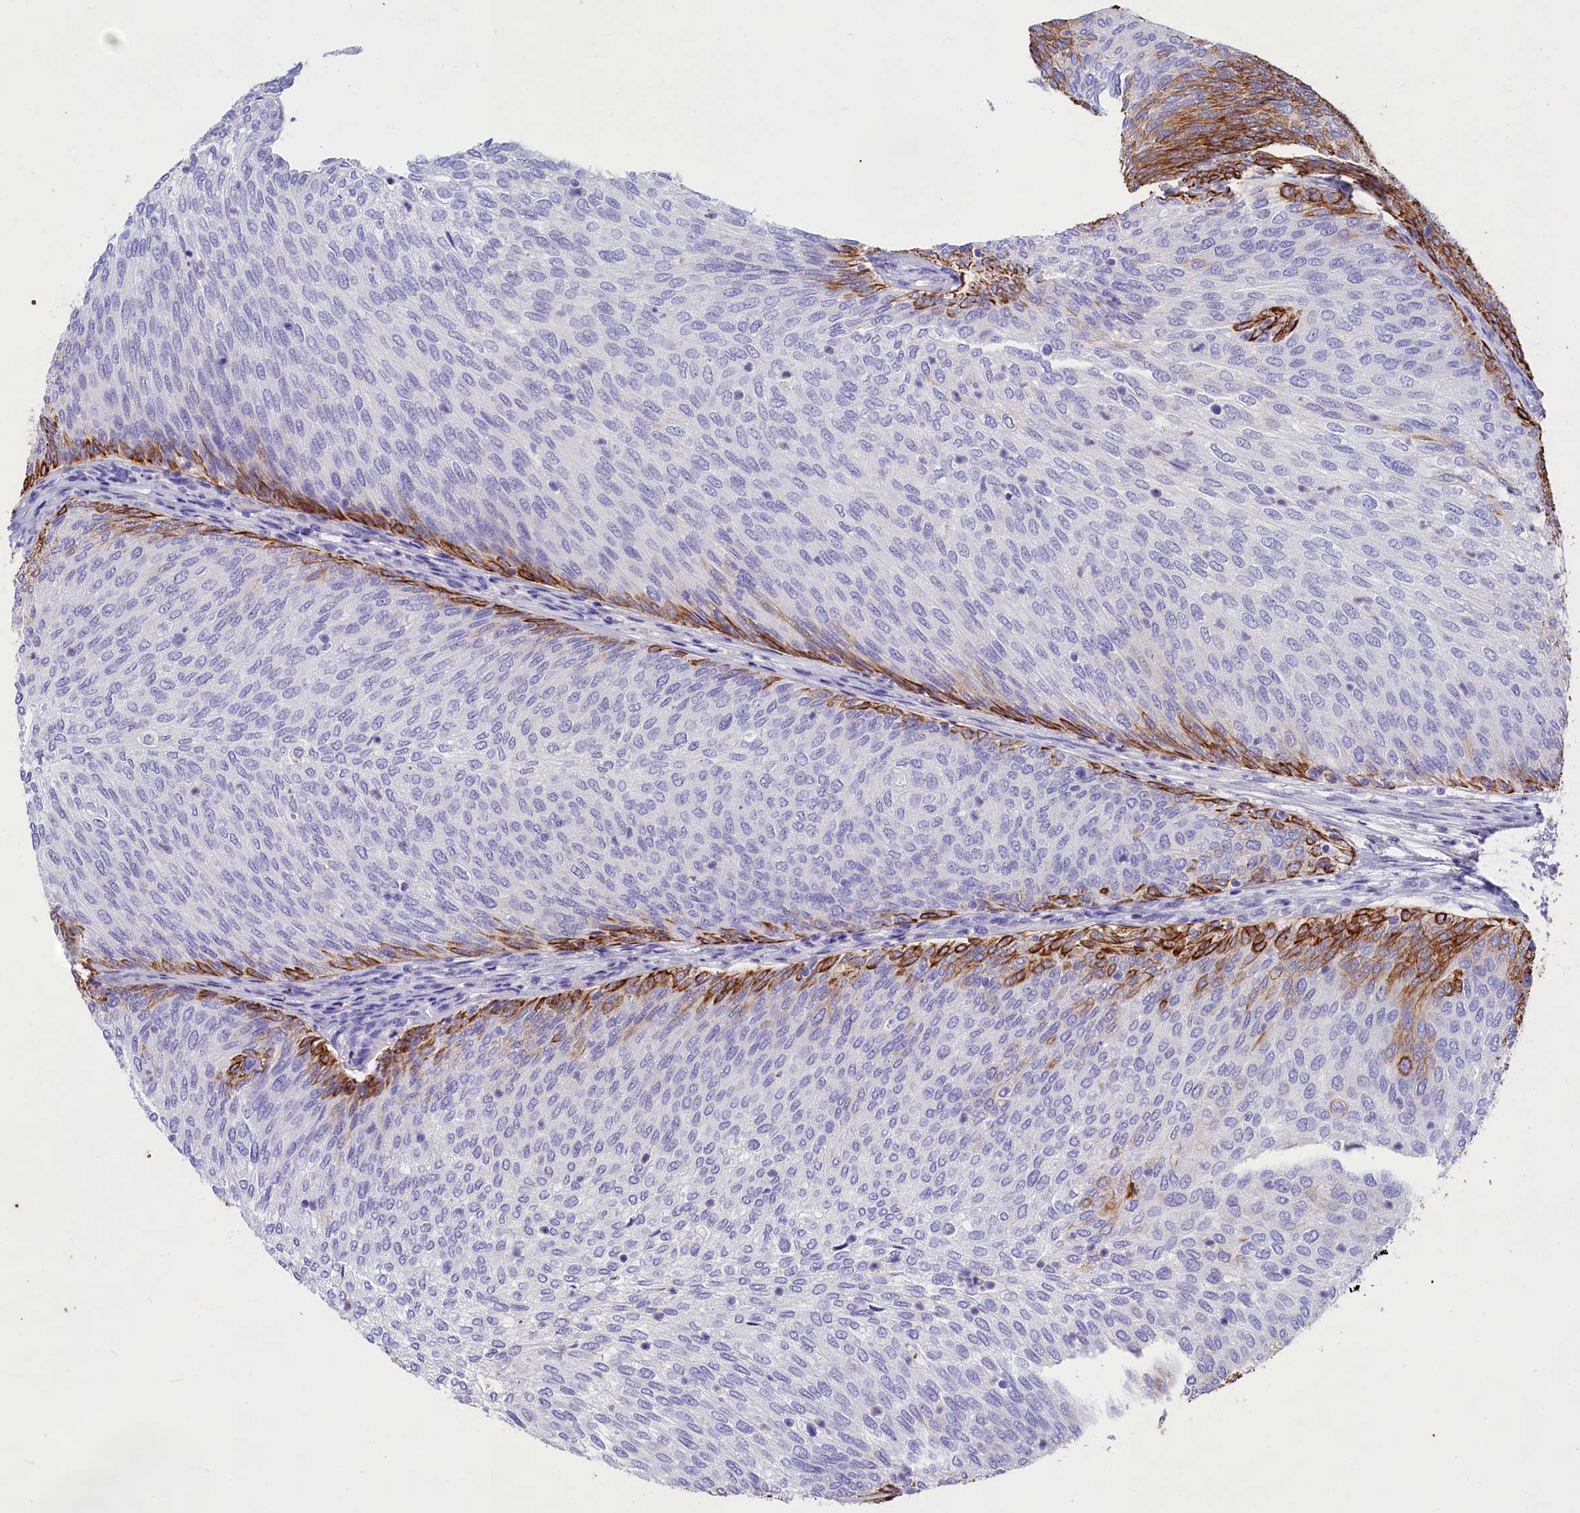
{"staining": {"intensity": "strong", "quantity": "<25%", "location": "cytoplasmic/membranous"}, "tissue": "urothelial cancer", "cell_type": "Tumor cells", "image_type": "cancer", "snomed": [{"axis": "morphology", "description": "Urothelial carcinoma, Low grade"}, {"axis": "topography", "description": "Urinary bladder"}], "caption": "High-magnification brightfield microscopy of low-grade urothelial carcinoma stained with DAB (3,3'-diaminobenzidine) (brown) and counterstained with hematoxylin (blue). tumor cells exhibit strong cytoplasmic/membranous expression is present in approximately<25% of cells.", "gene": "SULT2A1", "patient": {"sex": "female", "age": 79}}